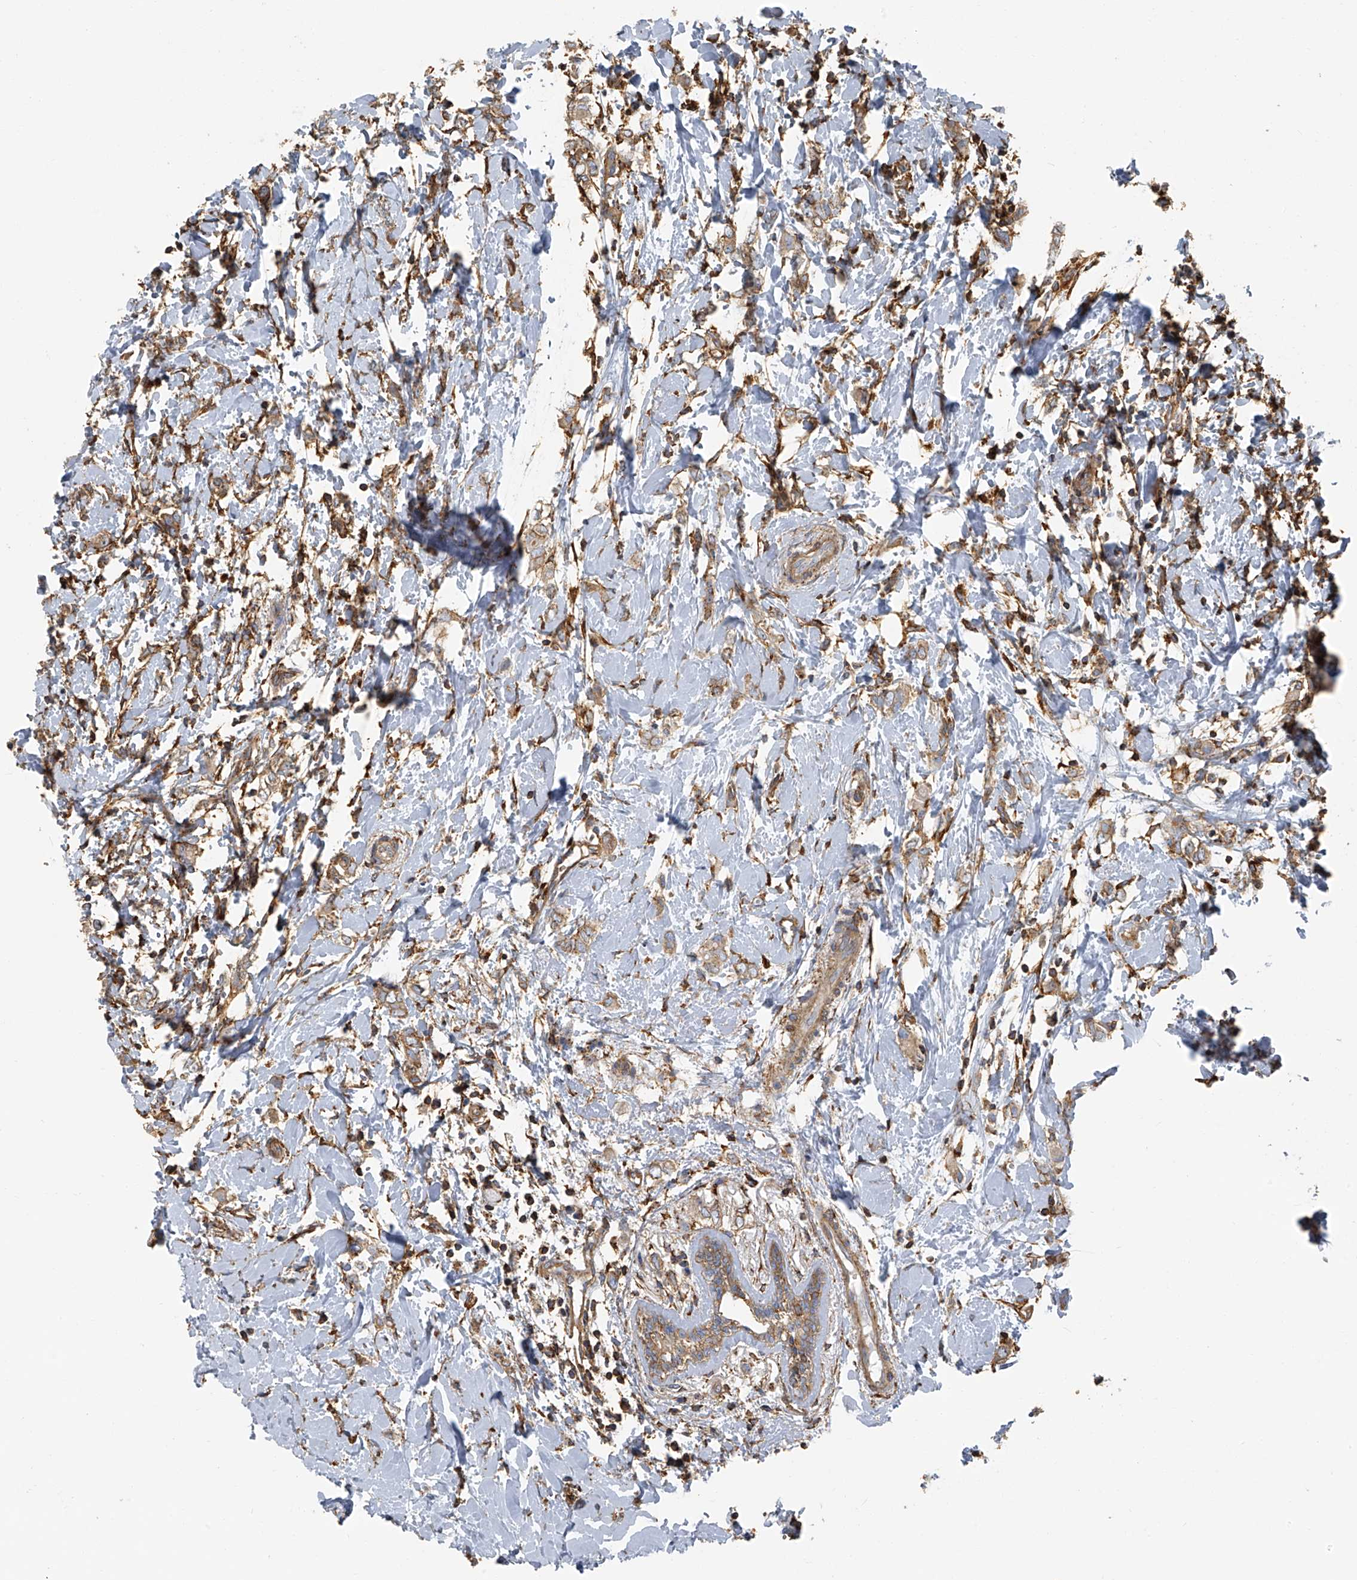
{"staining": {"intensity": "moderate", "quantity": ">75%", "location": "cytoplasmic/membranous"}, "tissue": "breast cancer", "cell_type": "Tumor cells", "image_type": "cancer", "snomed": [{"axis": "morphology", "description": "Normal tissue, NOS"}, {"axis": "morphology", "description": "Lobular carcinoma"}, {"axis": "topography", "description": "Breast"}], "caption": "Immunohistochemistry histopathology image of neoplastic tissue: breast cancer (lobular carcinoma) stained using IHC reveals medium levels of moderate protein expression localized specifically in the cytoplasmic/membranous of tumor cells, appearing as a cytoplasmic/membranous brown color.", "gene": "SEPTIN7", "patient": {"sex": "female", "age": 47}}